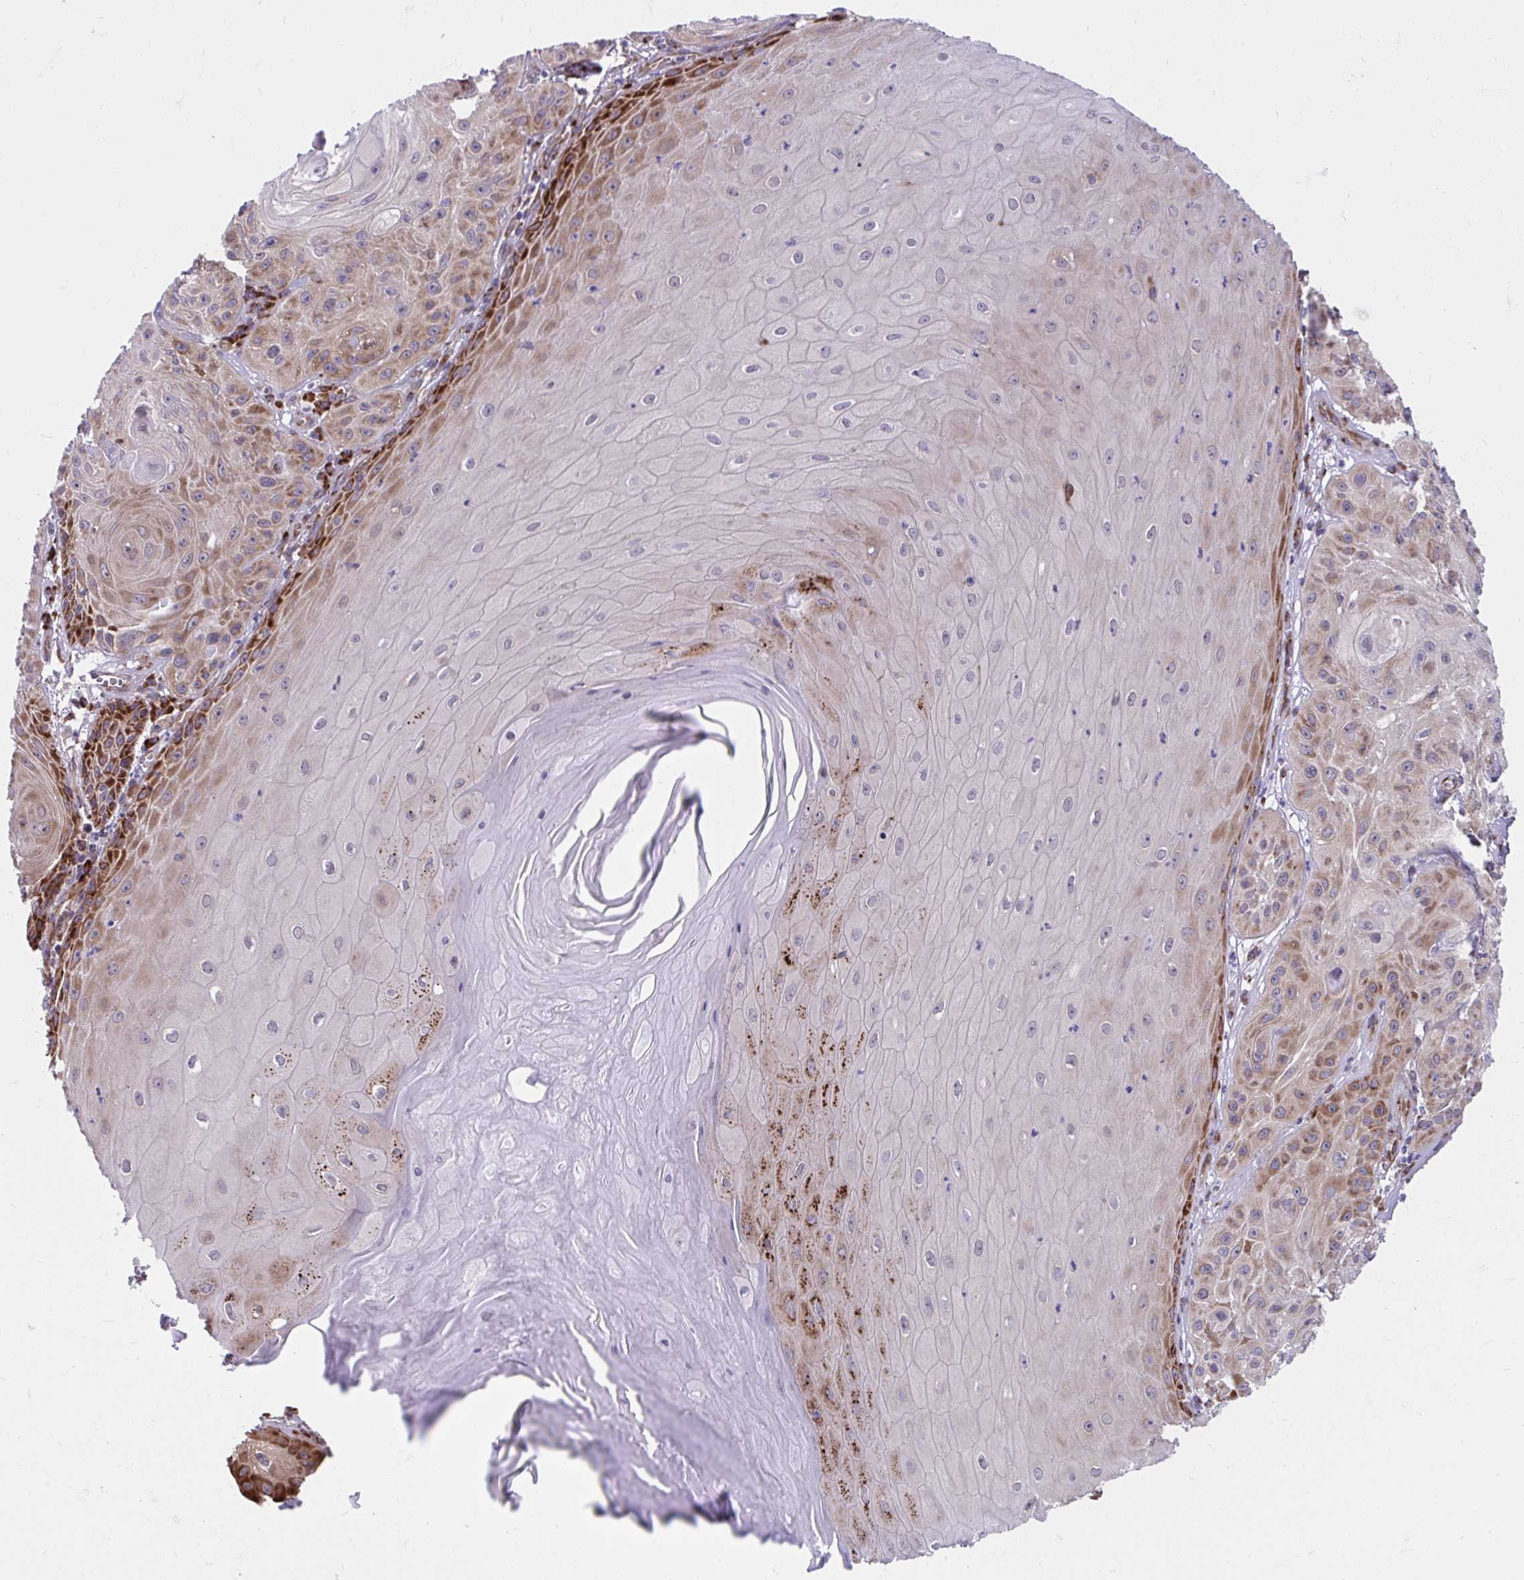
{"staining": {"intensity": "moderate", "quantity": "25%-75%", "location": "cytoplasmic/membranous"}, "tissue": "skin cancer", "cell_type": "Tumor cells", "image_type": "cancer", "snomed": [{"axis": "morphology", "description": "Squamous cell carcinoma, NOS"}, {"axis": "topography", "description": "Skin"}], "caption": "This micrograph exhibits skin cancer stained with immunohistochemistry (IHC) to label a protein in brown. The cytoplasmic/membranous of tumor cells show moderate positivity for the protein. Nuclei are counter-stained blue.", "gene": "SELENON", "patient": {"sex": "male", "age": 85}}